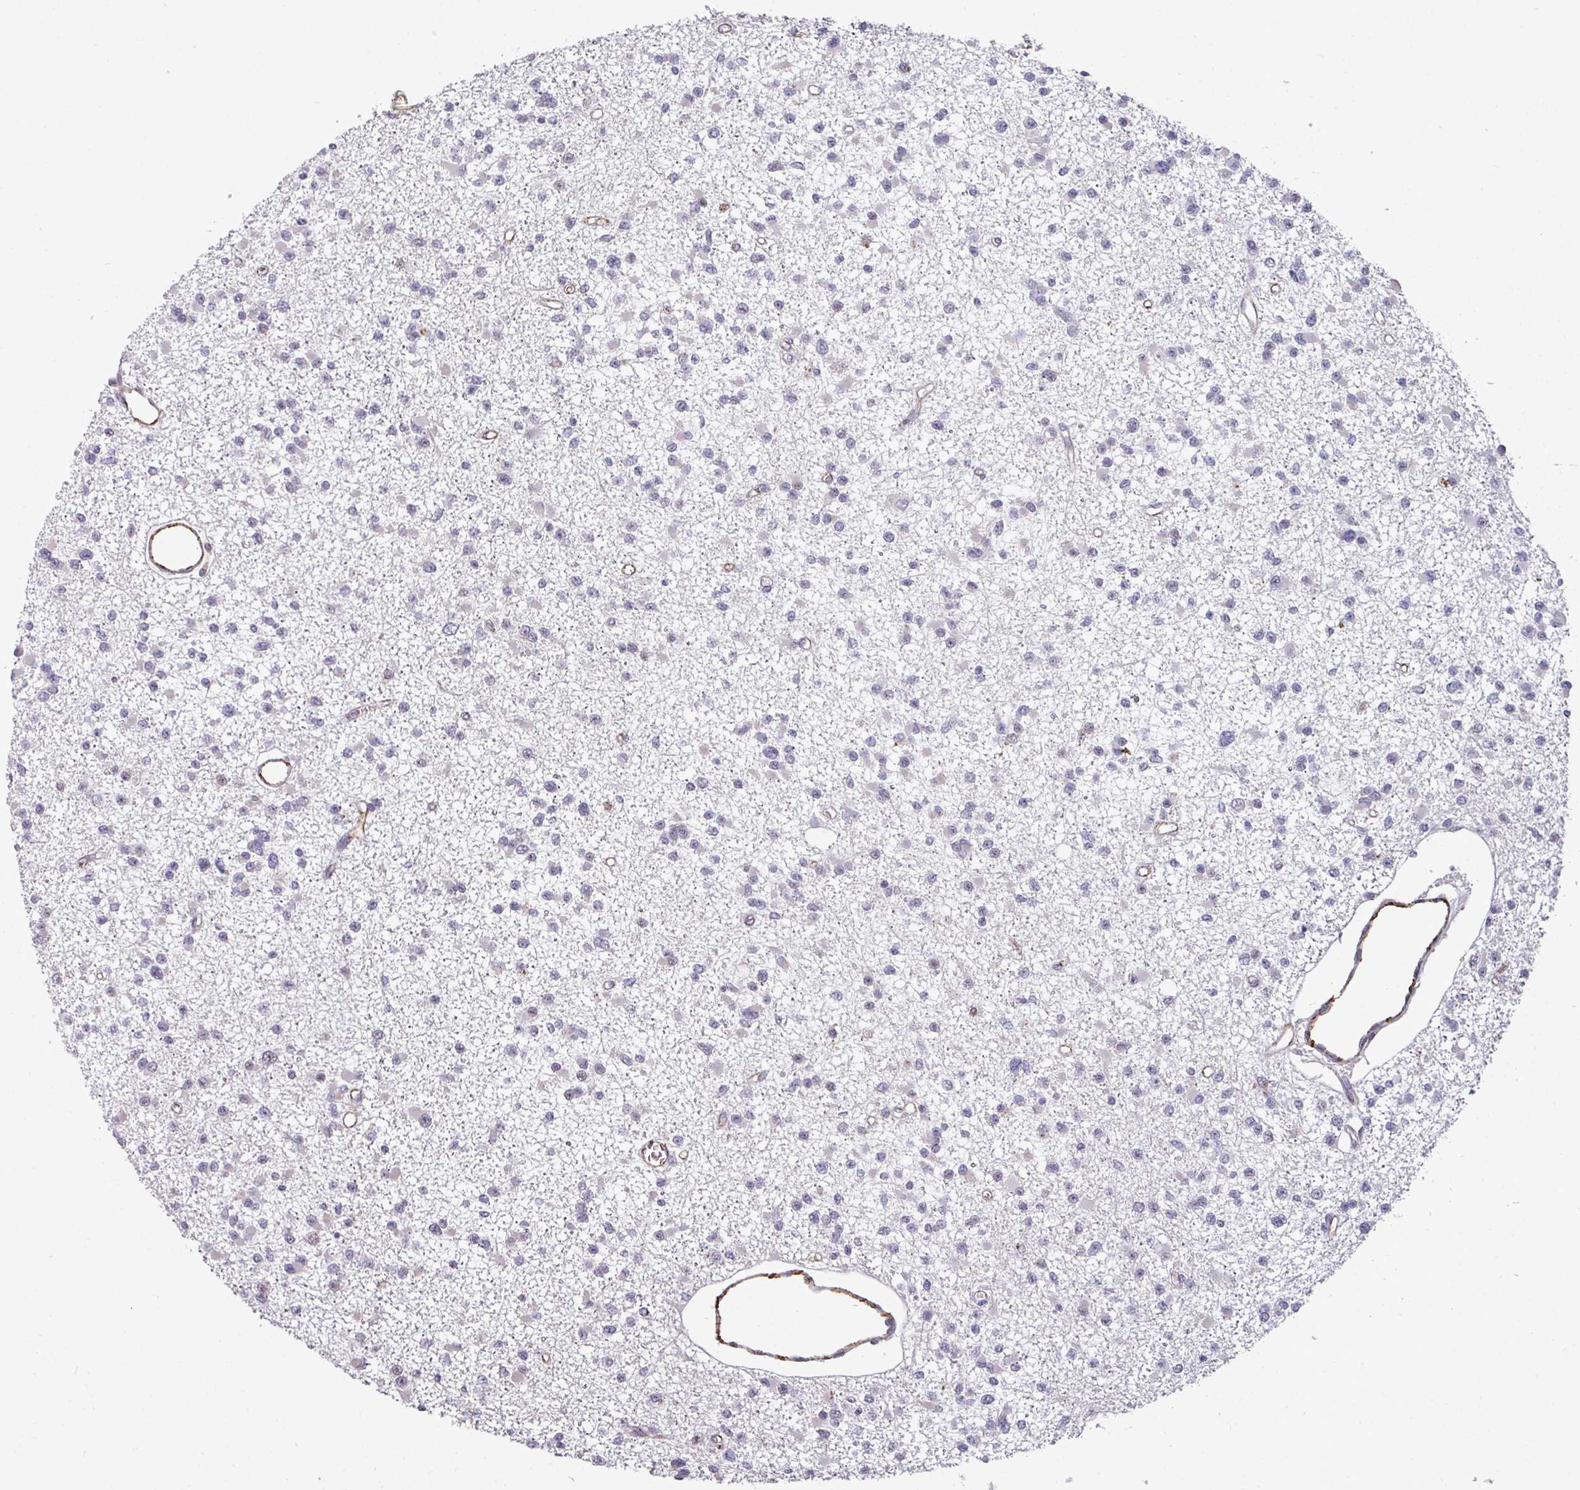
{"staining": {"intensity": "negative", "quantity": "none", "location": "none"}, "tissue": "glioma", "cell_type": "Tumor cells", "image_type": "cancer", "snomed": [{"axis": "morphology", "description": "Glioma, malignant, Low grade"}, {"axis": "topography", "description": "Brain"}], "caption": "Immunohistochemistry of glioma reveals no staining in tumor cells.", "gene": "SIDT2", "patient": {"sex": "female", "age": 22}}